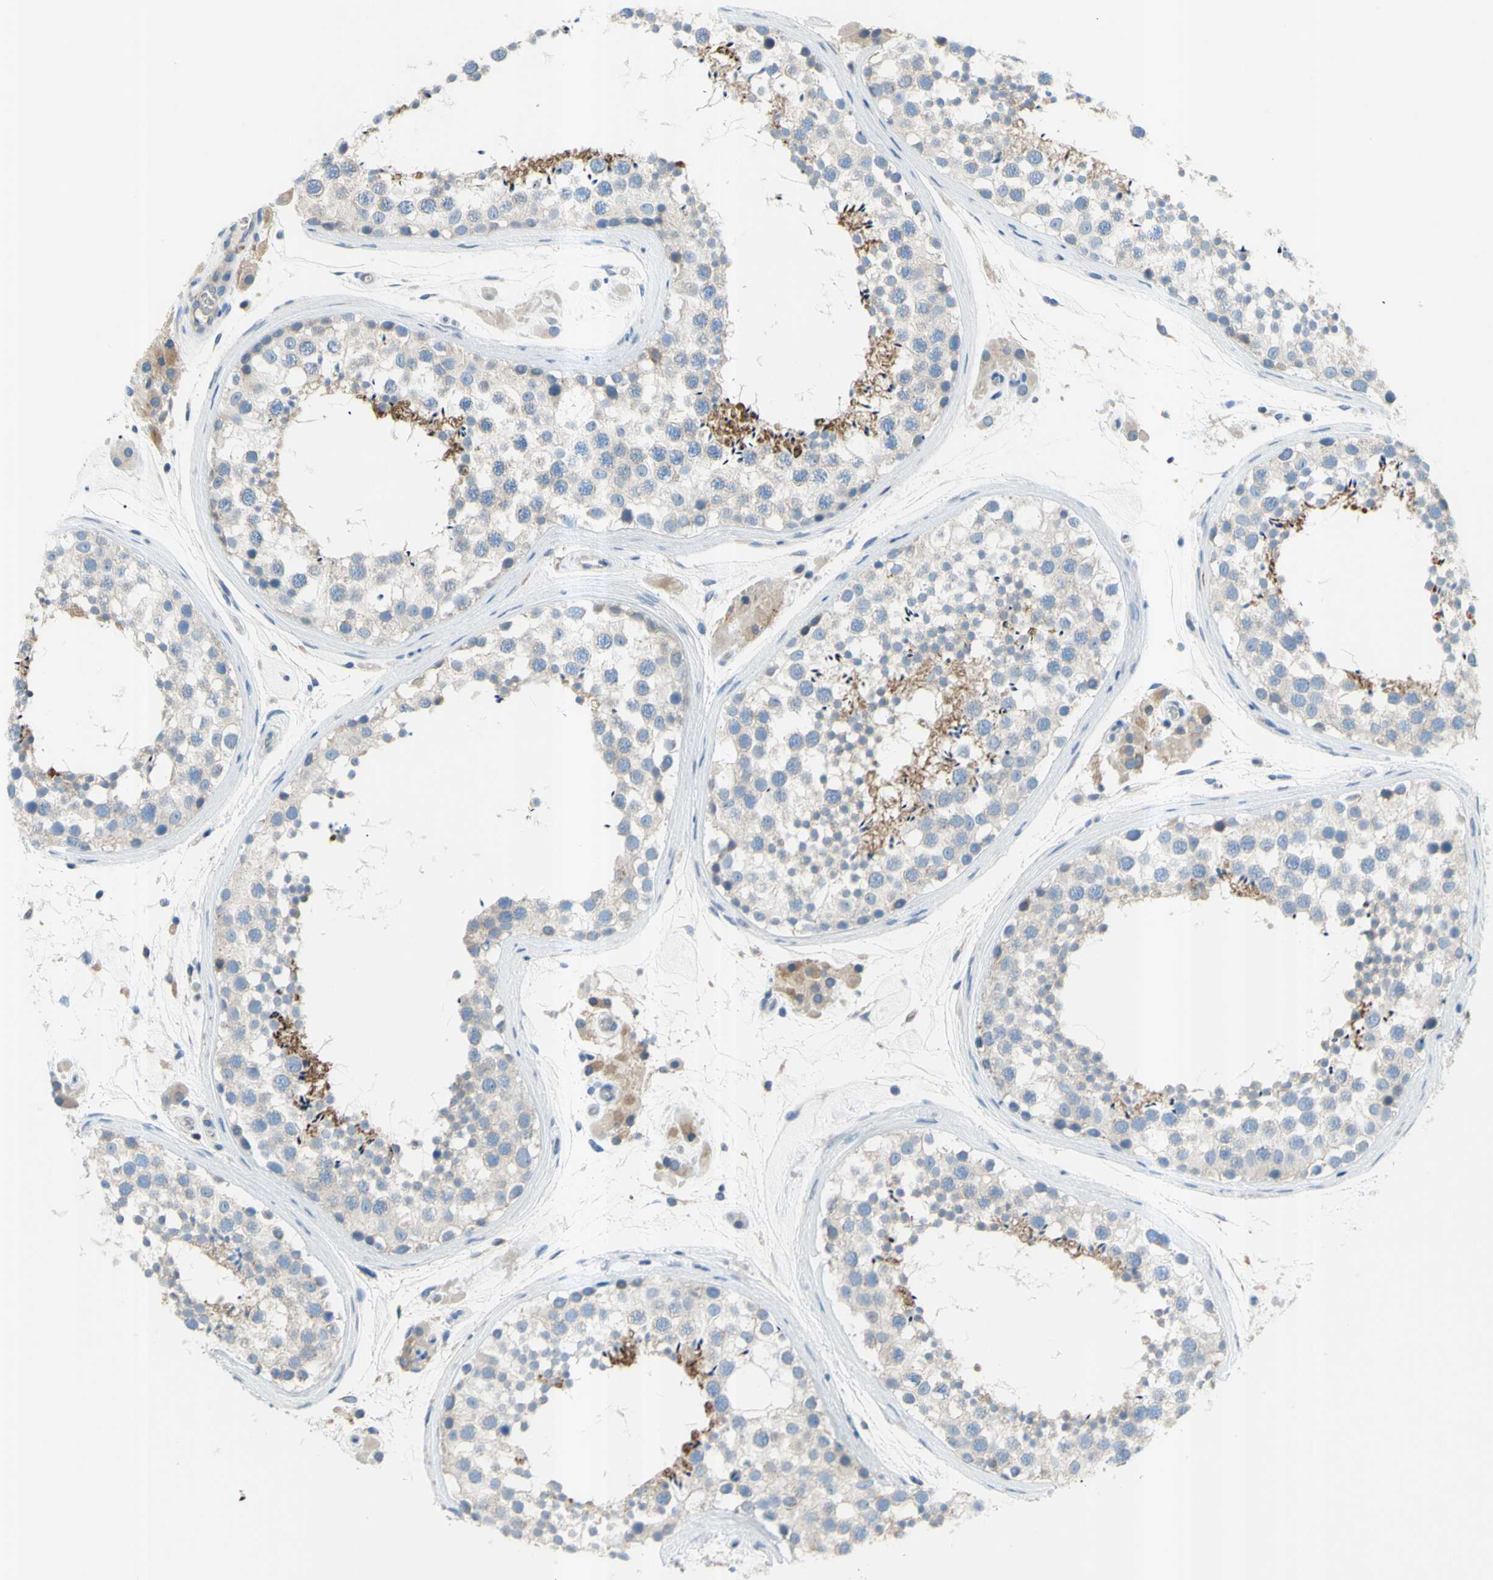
{"staining": {"intensity": "weak", "quantity": "25%-75%", "location": "cytoplasmic/membranous"}, "tissue": "testis", "cell_type": "Cells in seminiferous ducts", "image_type": "normal", "snomed": [{"axis": "morphology", "description": "Normal tissue, NOS"}, {"axis": "topography", "description": "Testis"}], "caption": "Protein analysis of unremarkable testis shows weak cytoplasmic/membranous staining in about 25%-75% of cells in seminiferous ducts.", "gene": "PRRG2", "patient": {"sex": "male", "age": 46}}